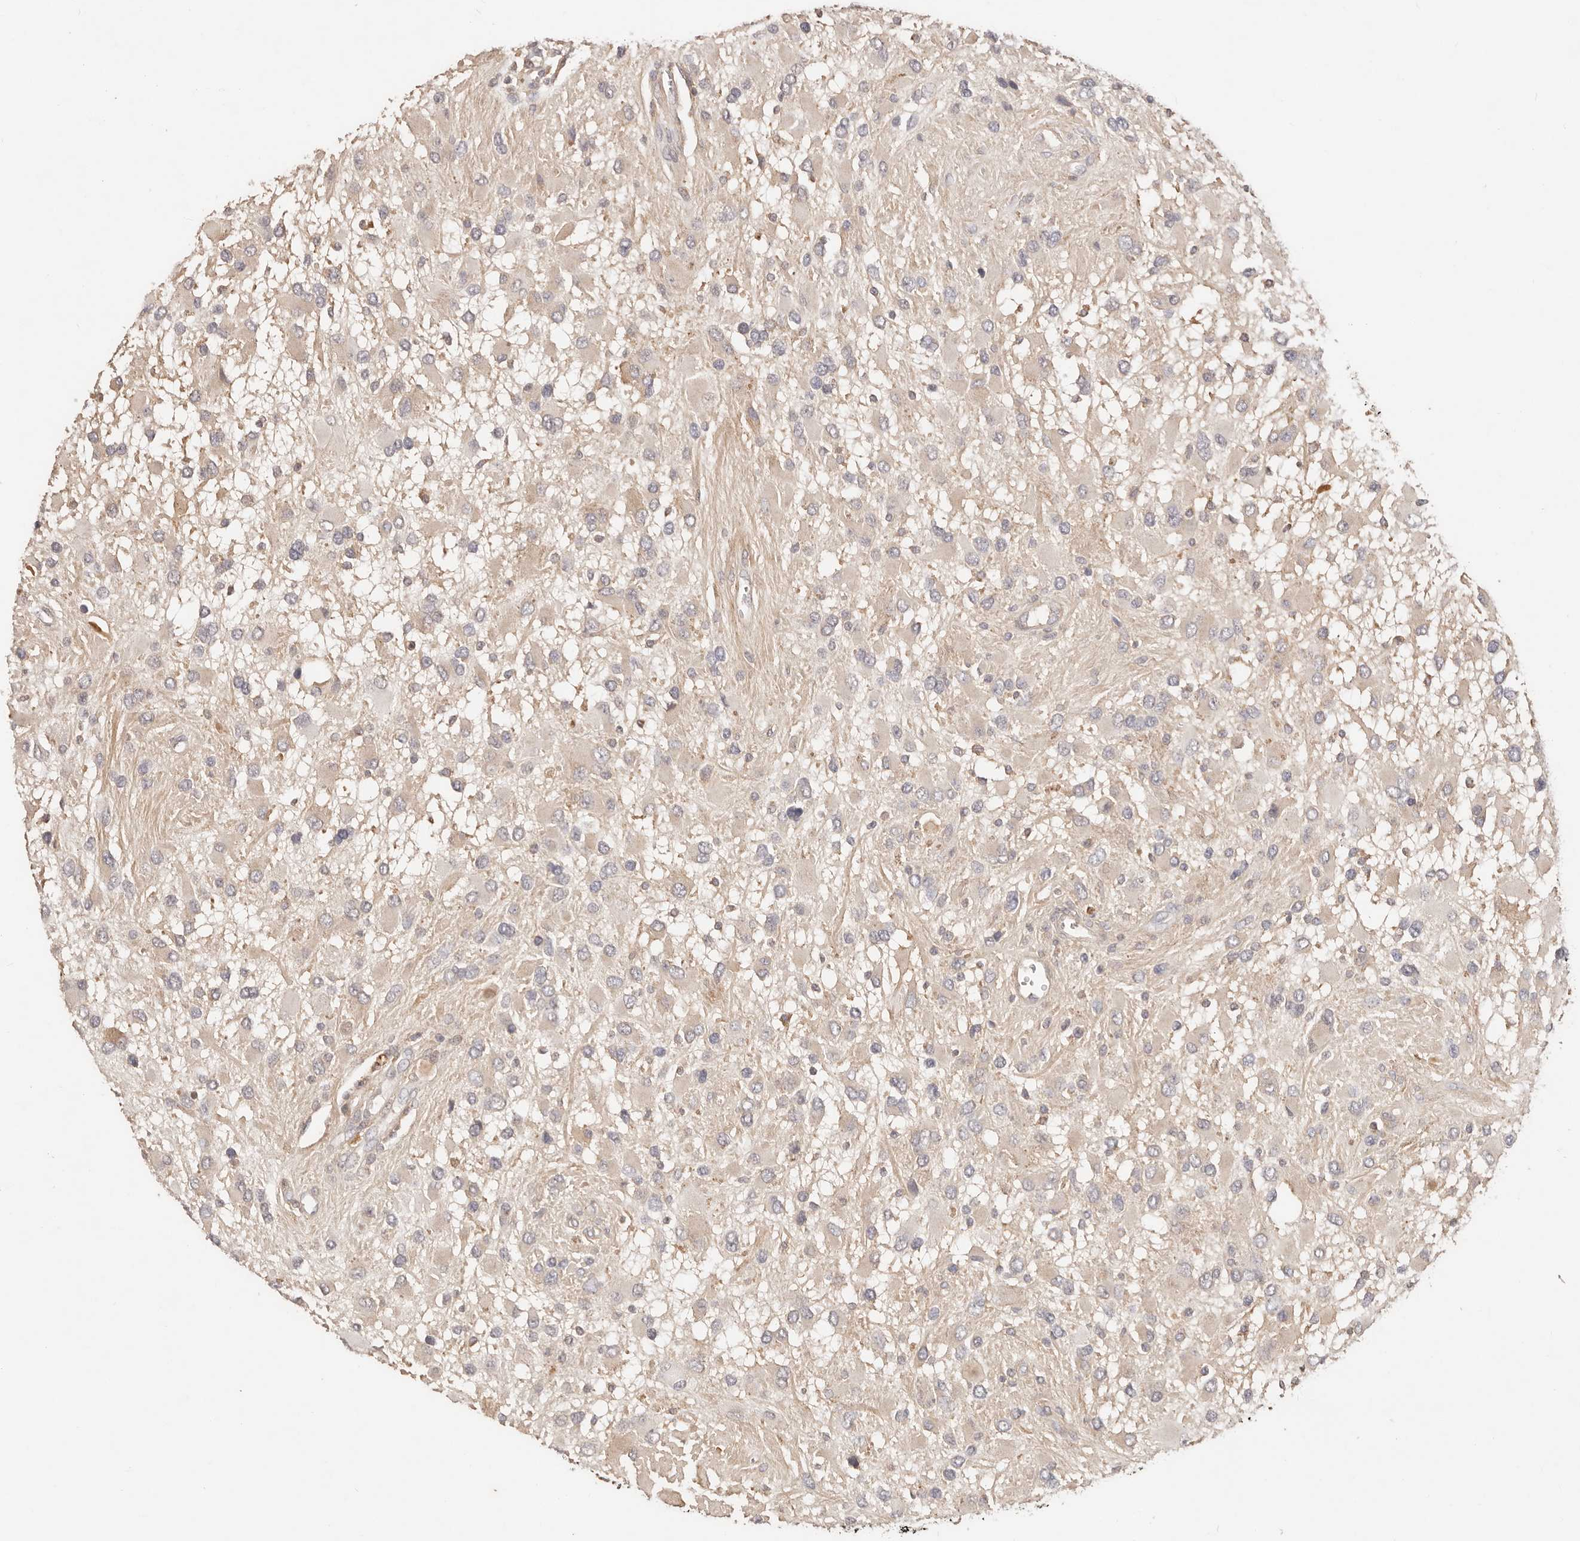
{"staining": {"intensity": "weak", "quantity": "<25%", "location": "cytoplasmic/membranous"}, "tissue": "glioma", "cell_type": "Tumor cells", "image_type": "cancer", "snomed": [{"axis": "morphology", "description": "Glioma, malignant, High grade"}, {"axis": "topography", "description": "Brain"}], "caption": "The immunohistochemistry (IHC) micrograph has no significant positivity in tumor cells of malignant high-grade glioma tissue. (DAB (3,3'-diaminobenzidine) immunohistochemistry (IHC) with hematoxylin counter stain).", "gene": "CXADR", "patient": {"sex": "male", "age": 53}}